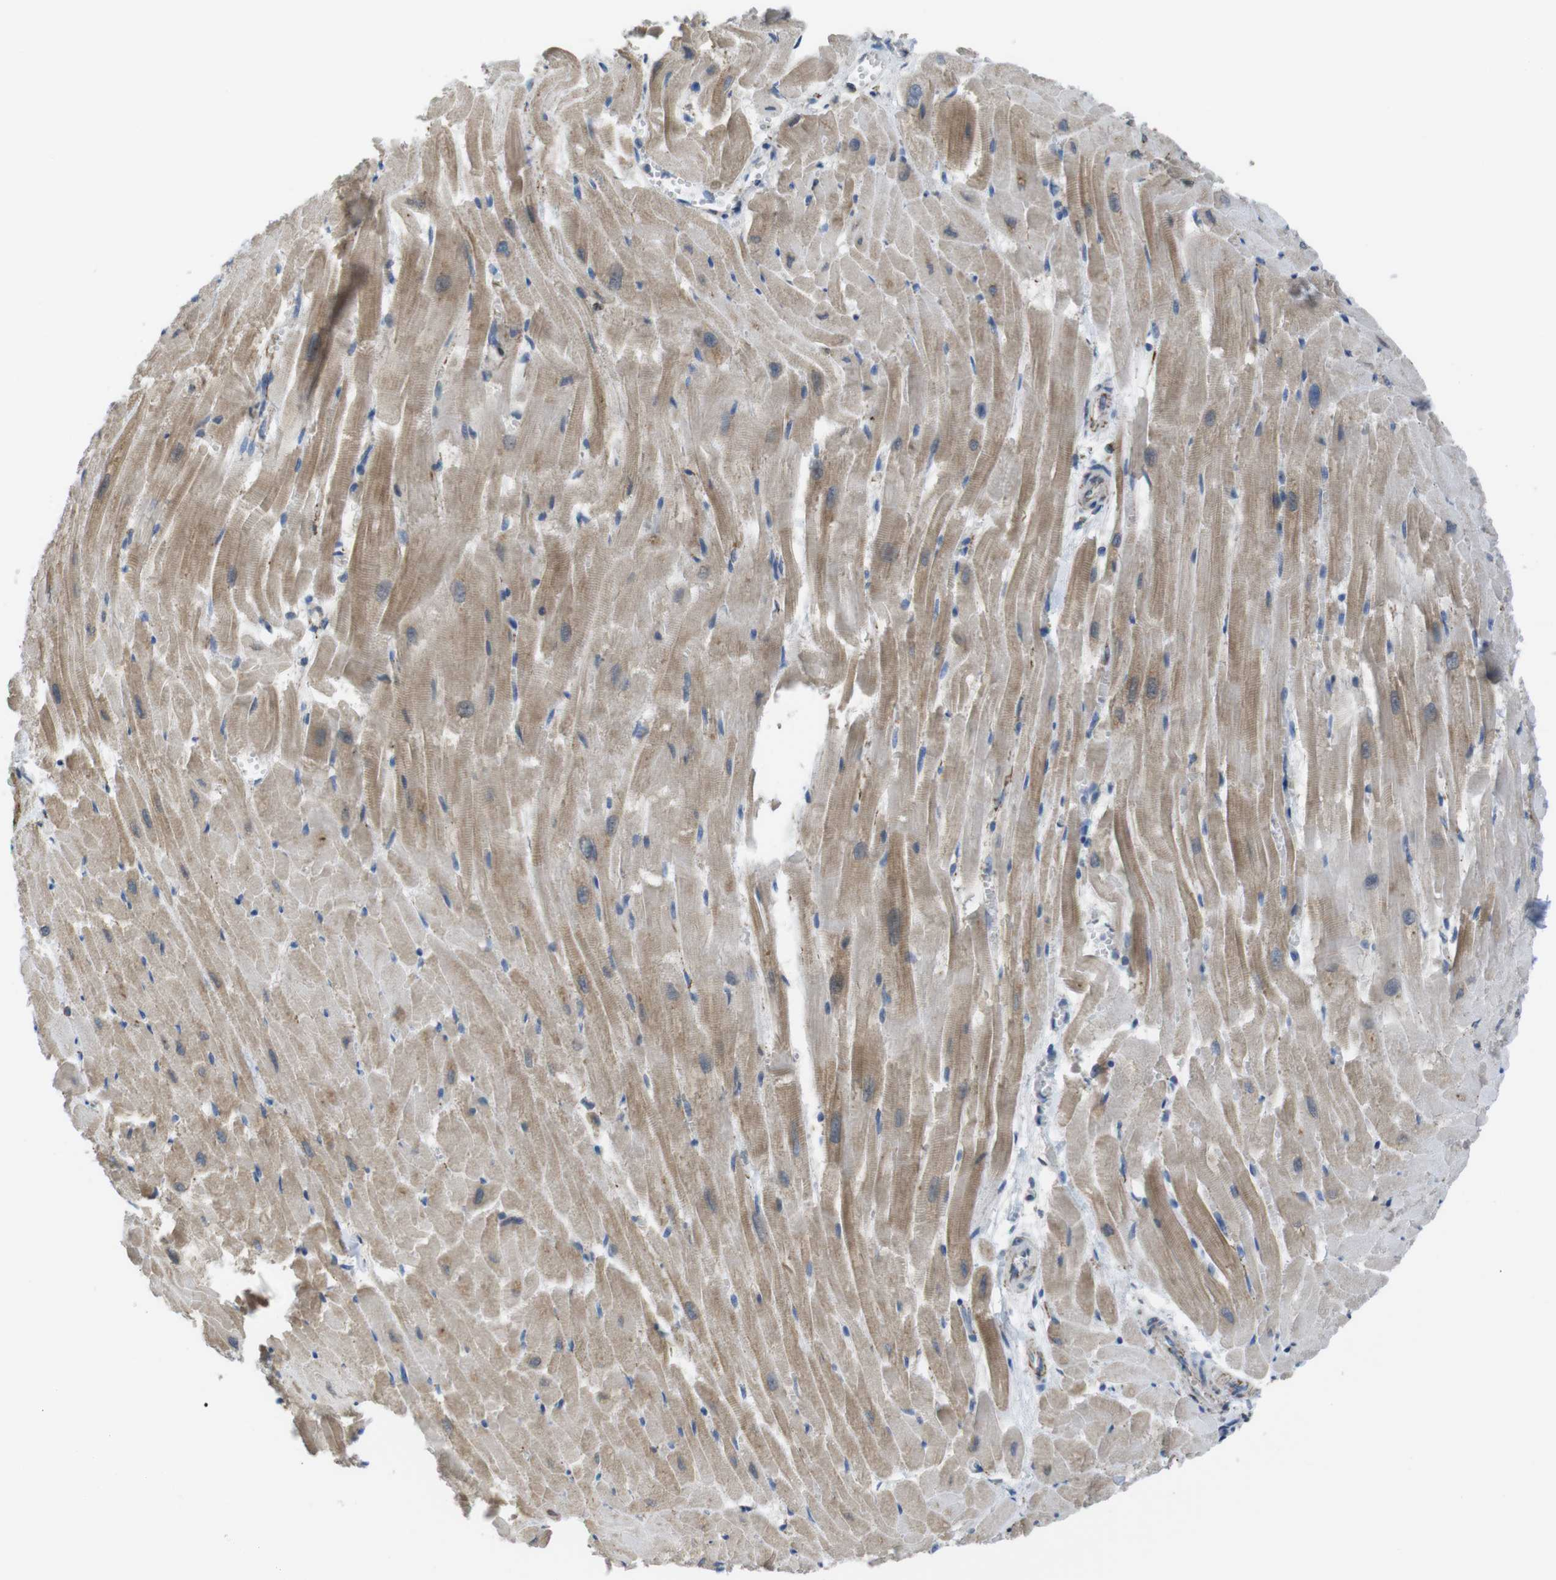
{"staining": {"intensity": "moderate", "quantity": "25%-75%", "location": "cytoplasmic/membranous"}, "tissue": "heart muscle", "cell_type": "Cardiomyocytes", "image_type": "normal", "snomed": [{"axis": "morphology", "description": "Normal tissue, NOS"}, {"axis": "topography", "description": "Heart"}], "caption": "Immunohistochemical staining of benign human heart muscle displays 25%-75% levels of moderate cytoplasmic/membranous protein expression in approximately 25%-75% of cardiomyocytes. (DAB IHC with brightfield microscopy, high magnification).", "gene": "GRIK1", "patient": {"sex": "female", "age": 19}}